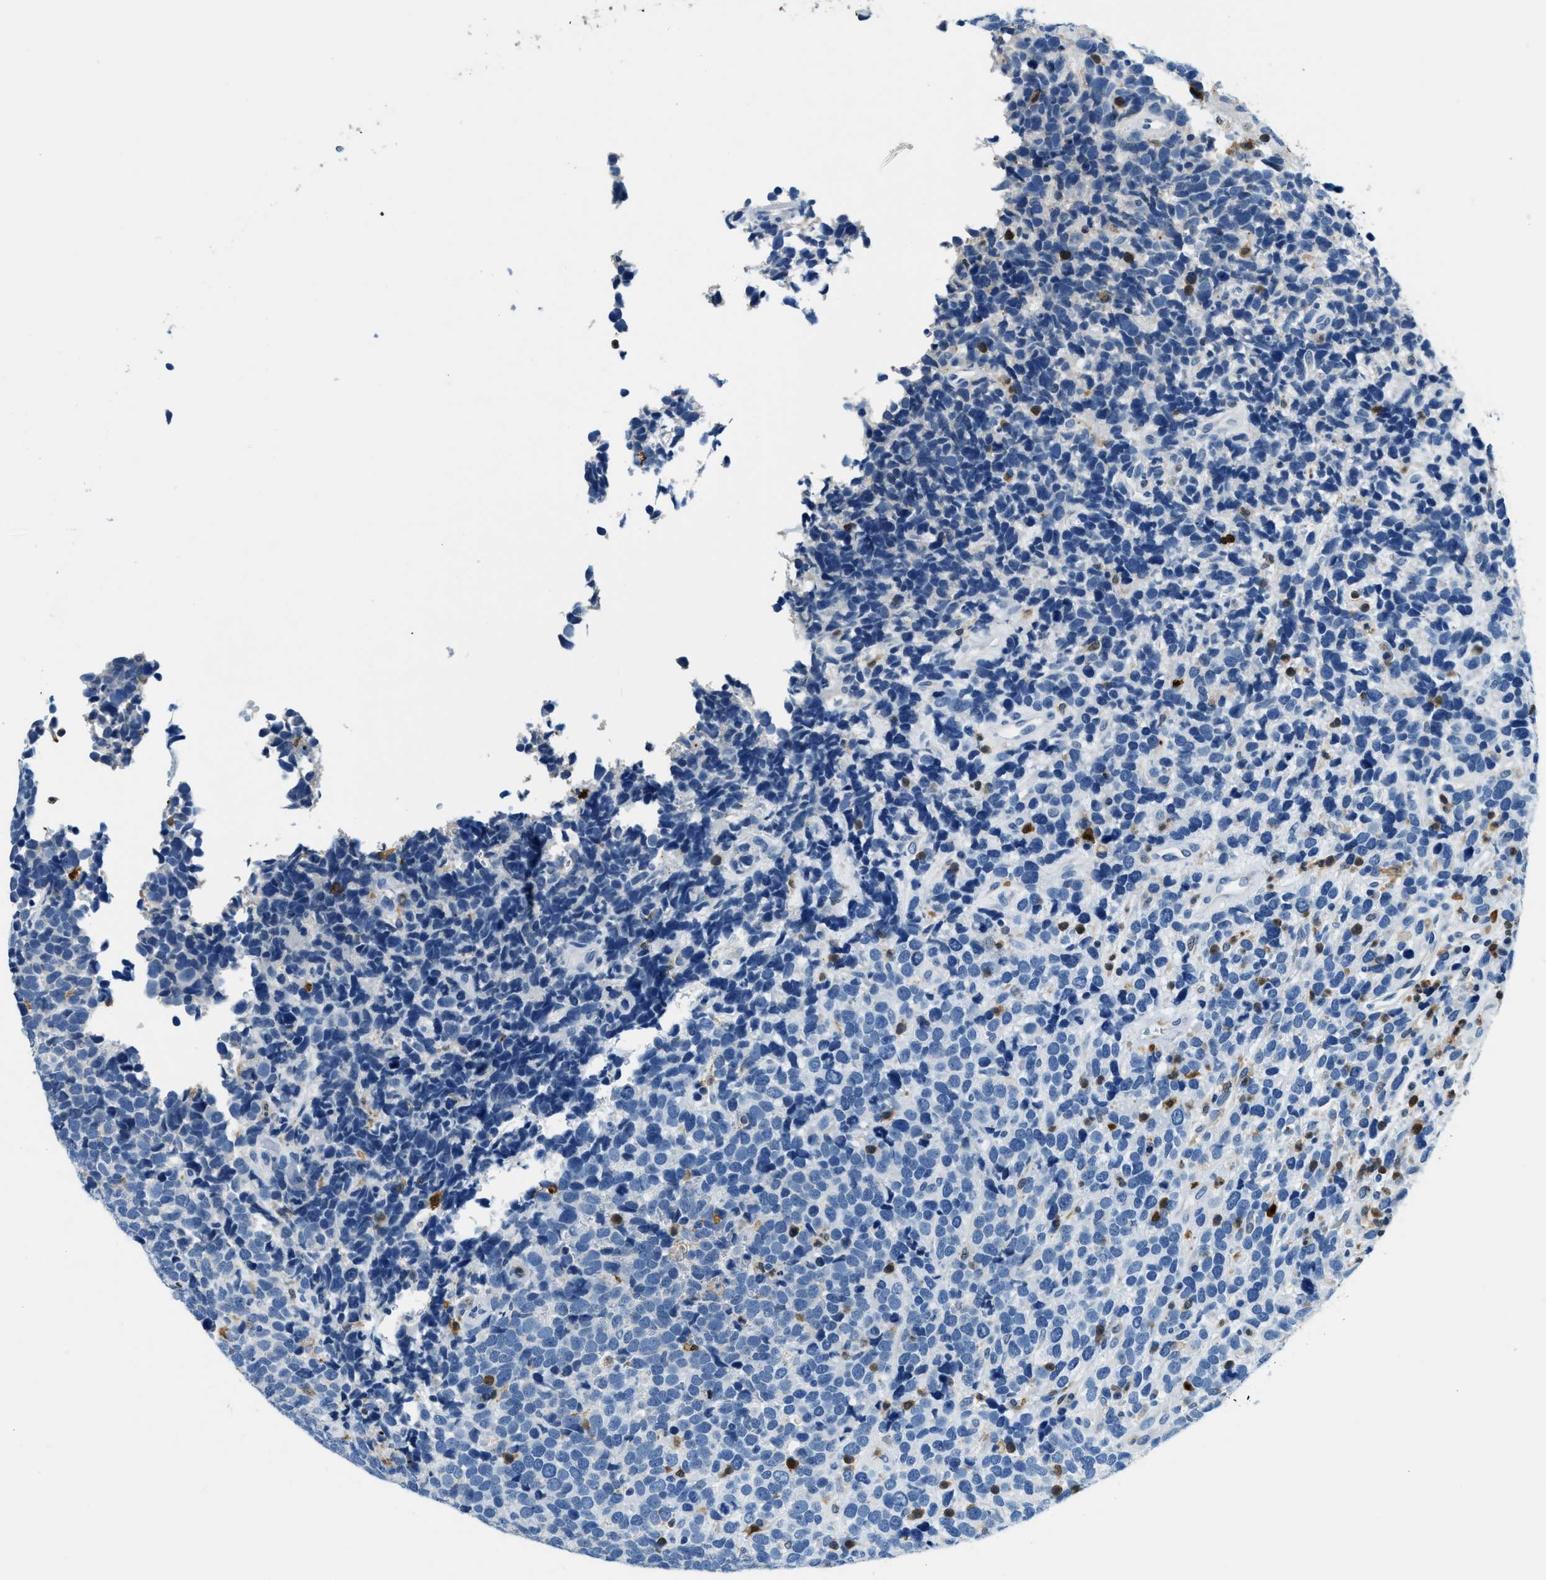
{"staining": {"intensity": "negative", "quantity": "none", "location": "none"}, "tissue": "urothelial cancer", "cell_type": "Tumor cells", "image_type": "cancer", "snomed": [{"axis": "morphology", "description": "Urothelial carcinoma, High grade"}, {"axis": "topography", "description": "Urinary bladder"}], "caption": "An IHC image of urothelial cancer is shown. There is no staining in tumor cells of urothelial cancer.", "gene": "CAPG", "patient": {"sex": "female", "age": 82}}